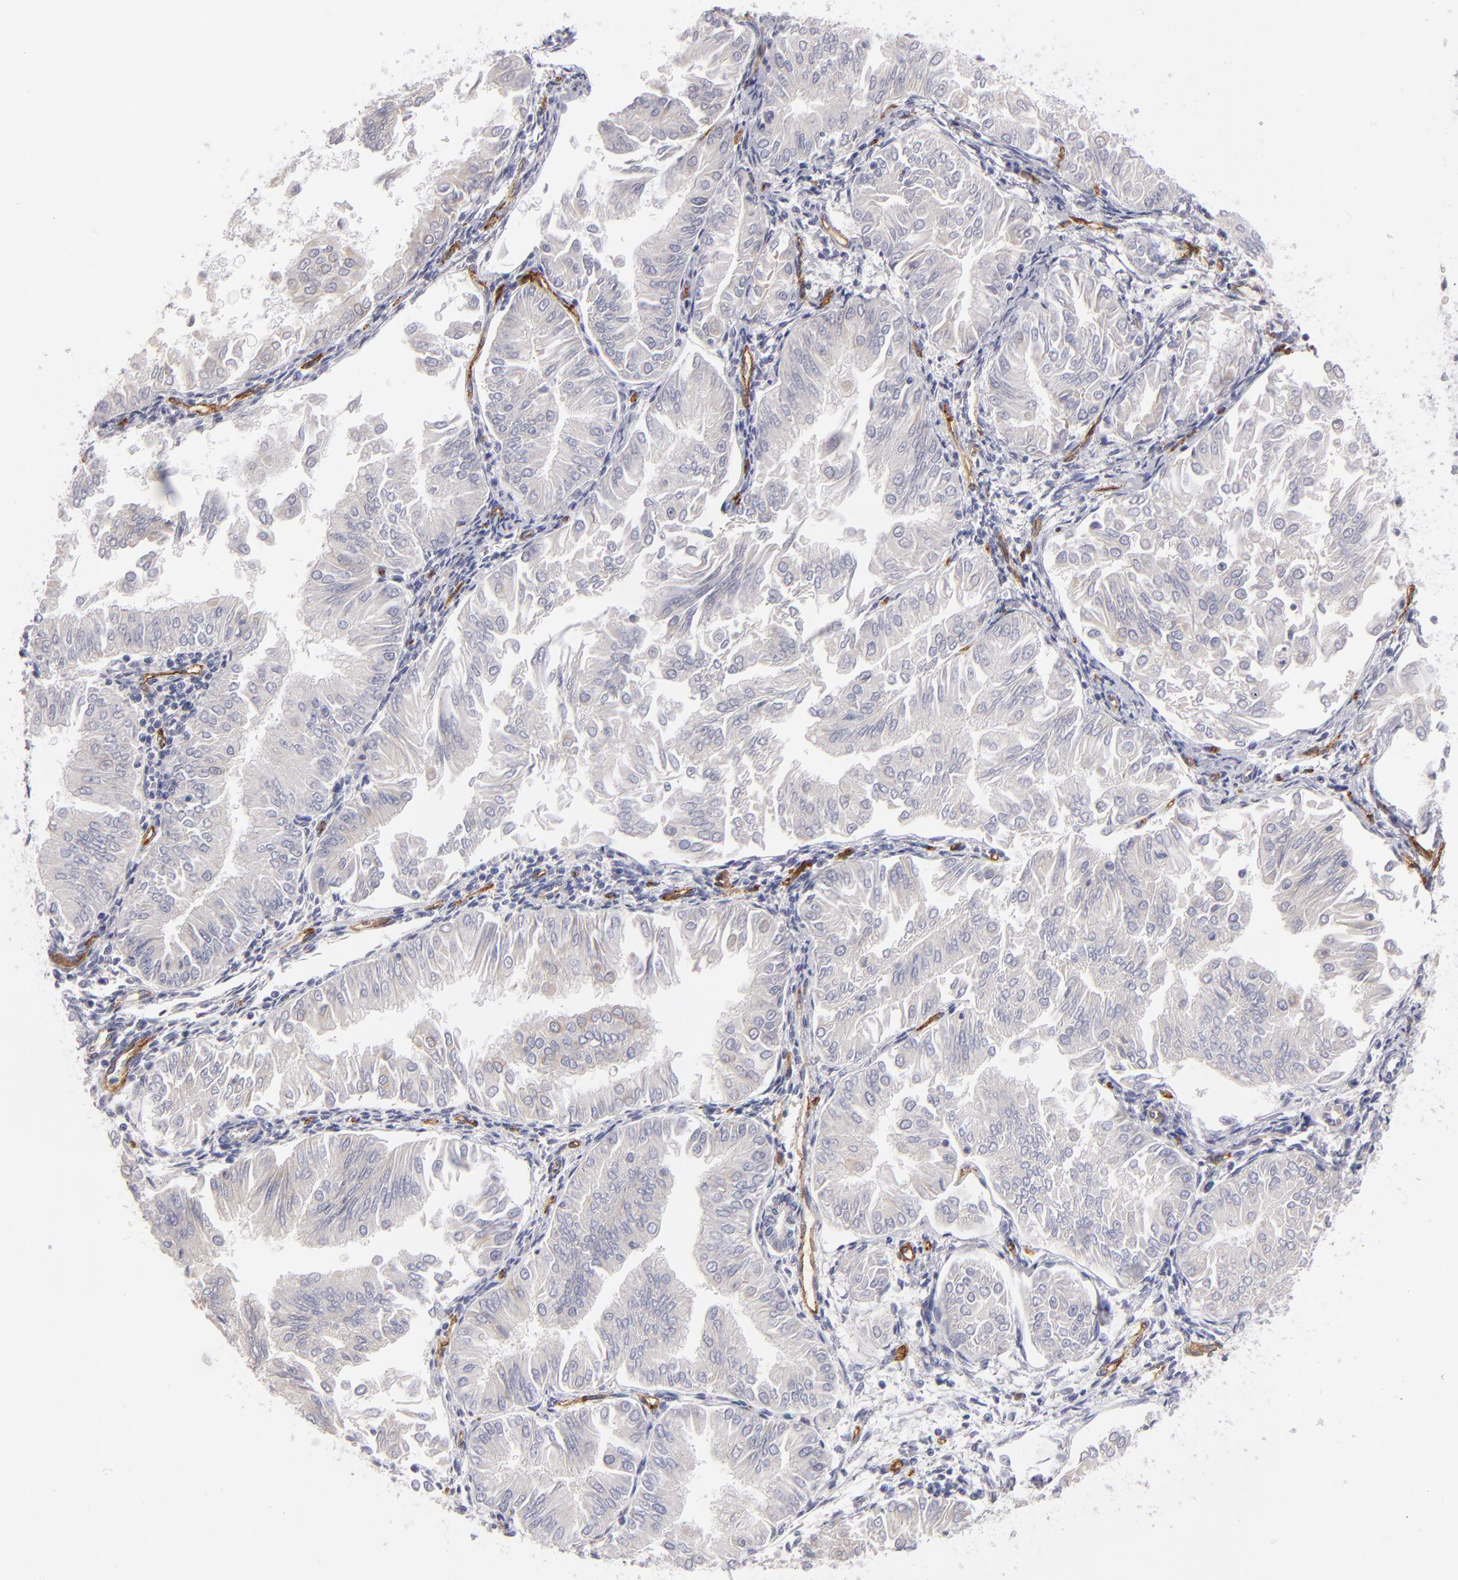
{"staining": {"intensity": "negative", "quantity": "none", "location": "none"}, "tissue": "endometrial cancer", "cell_type": "Tumor cells", "image_type": "cancer", "snomed": [{"axis": "morphology", "description": "Adenocarcinoma, NOS"}, {"axis": "topography", "description": "Endometrium"}], "caption": "Immunohistochemistry of human endometrial adenocarcinoma shows no expression in tumor cells.", "gene": "PLVAP", "patient": {"sex": "female", "age": 53}}